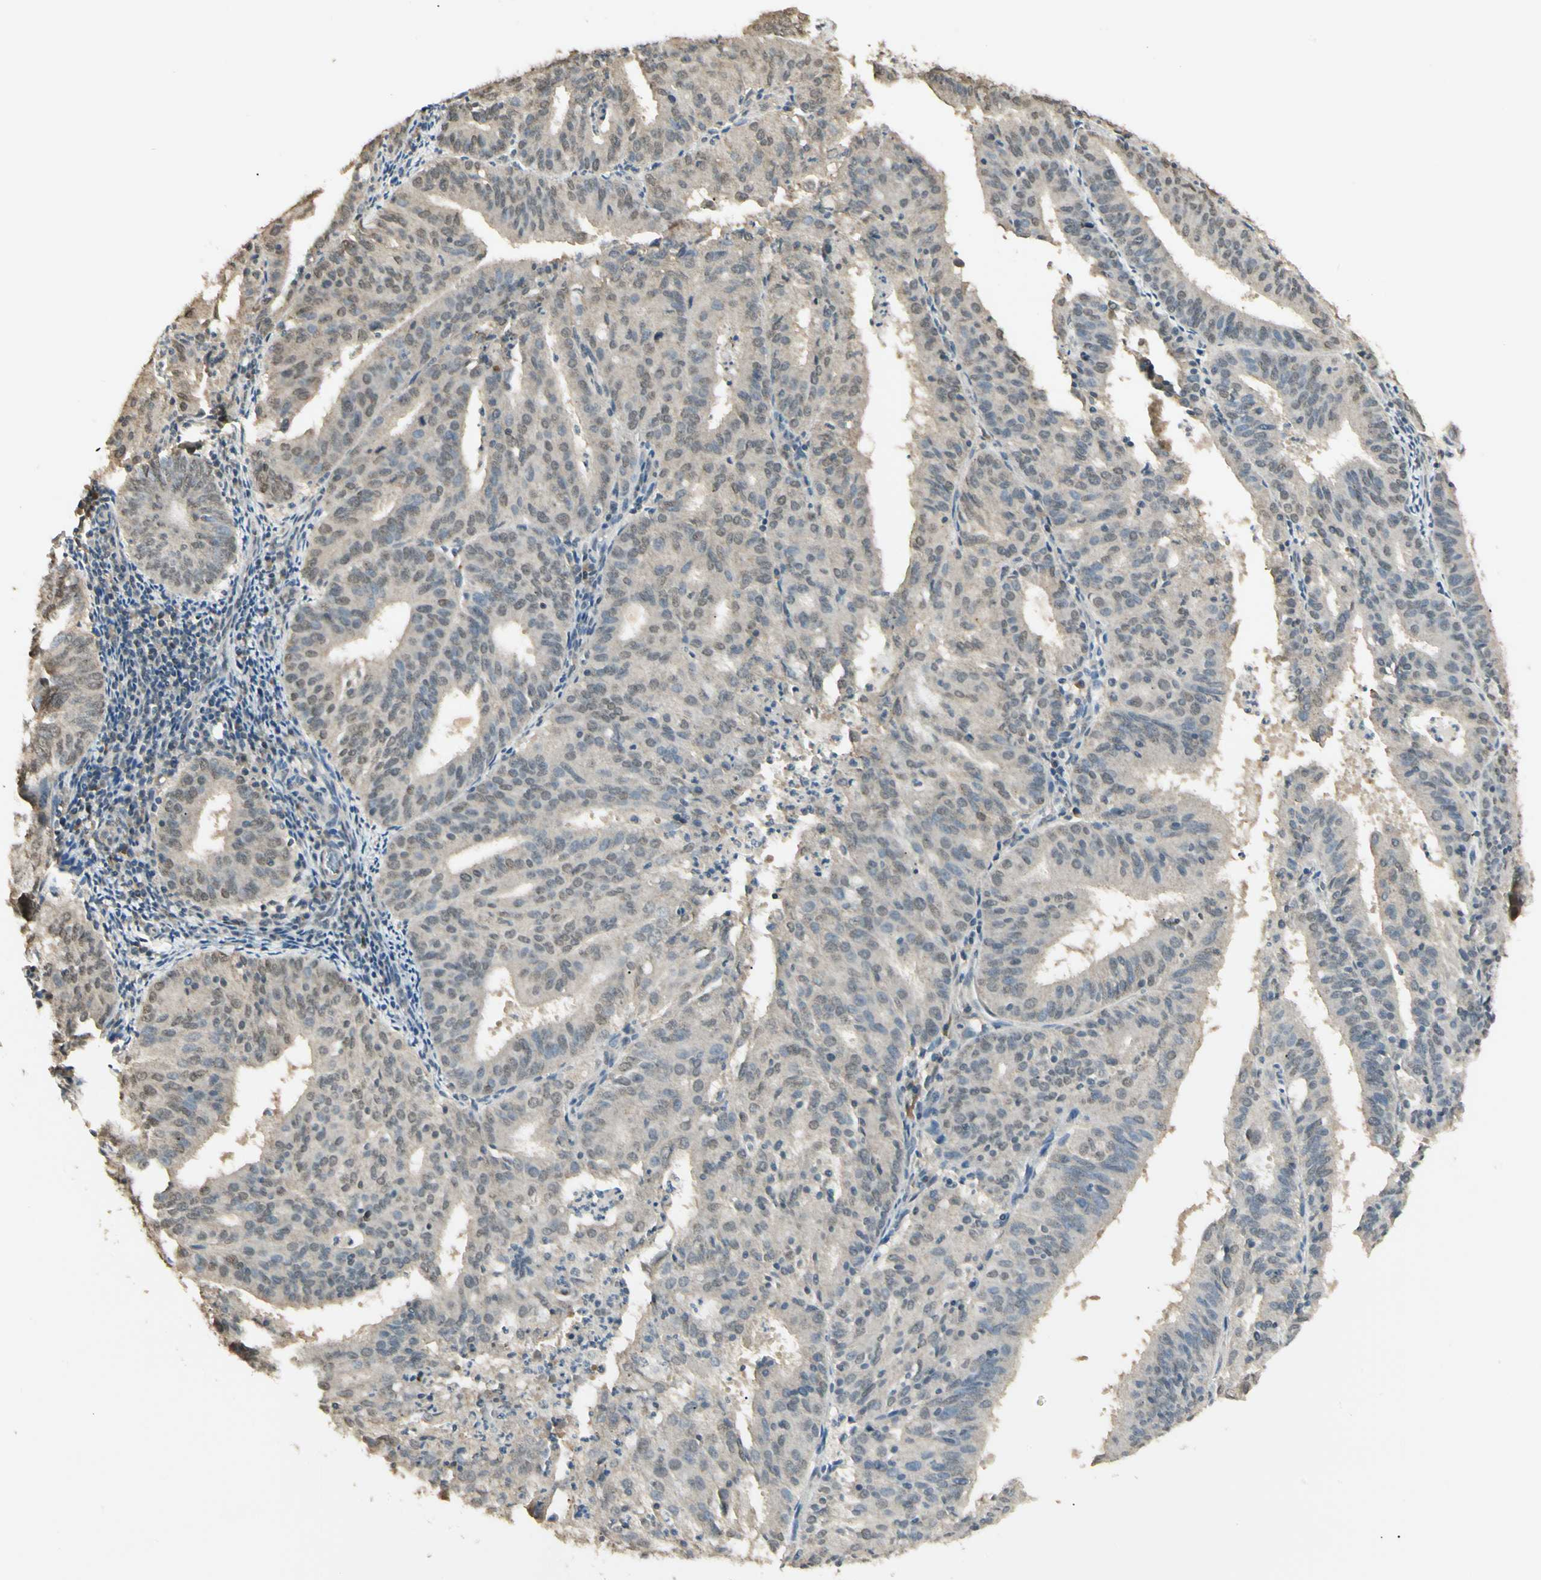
{"staining": {"intensity": "weak", "quantity": ">75%", "location": "cytoplasmic/membranous"}, "tissue": "endometrial cancer", "cell_type": "Tumor cells", "image_type": "cancer", "snomed": [{"axis": "morphology", "description": "Adenocarcinoma, NOS"}, {"axis": "topography", "description": "Uterus"}], "caption": "Immunohistochemical staining of endometrial cancer reveals low levels of weak cytoplasmic/membranous positivity in about >75% of tumor cells.", "gene": "SGCA", "patient": {"sex": "female", "age": 60}}